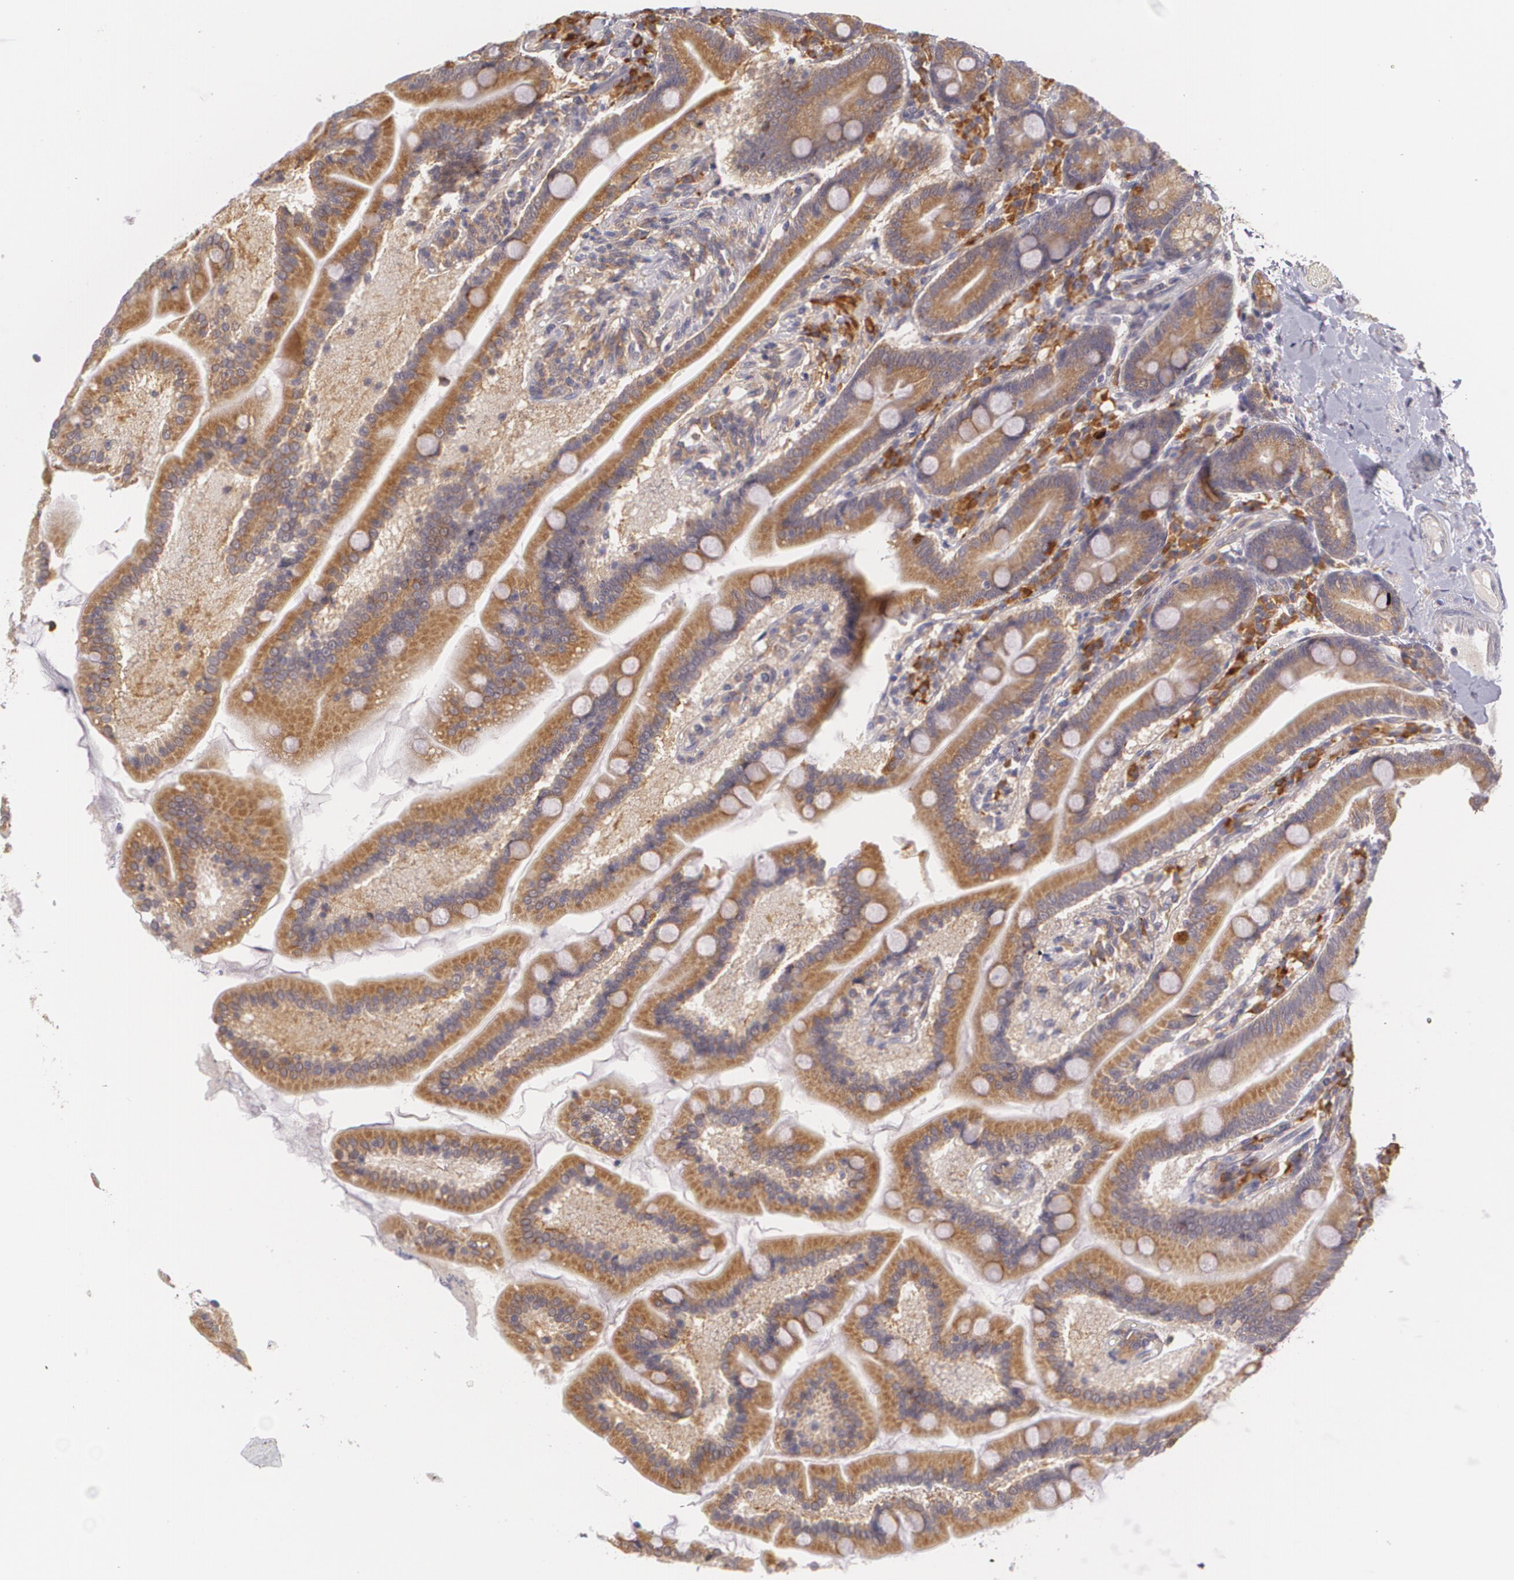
{"staining": {"intensity": "moderate", "quantity": ">75%", "location": "cytoplasmic/membranous"}, "tissue": "duodenum", "cell_type": "Glandular cells", "image_type": "normal", "snomed": [{"axis": "morphology", "description": "Normal tissue, NOS"}, {"axis": "topography", "description": "Duodenum"}], "caption": "Duodenum stained for a protein exhibits moderate cytoplasmic/membranous positivity in glandular cells. (DAB (3,3'-diaminobenzidine) = brown stain, brightfield microscopy at high magnification).", "gene": "CCL17", "patient": {"sex": "female", "age": 64}}